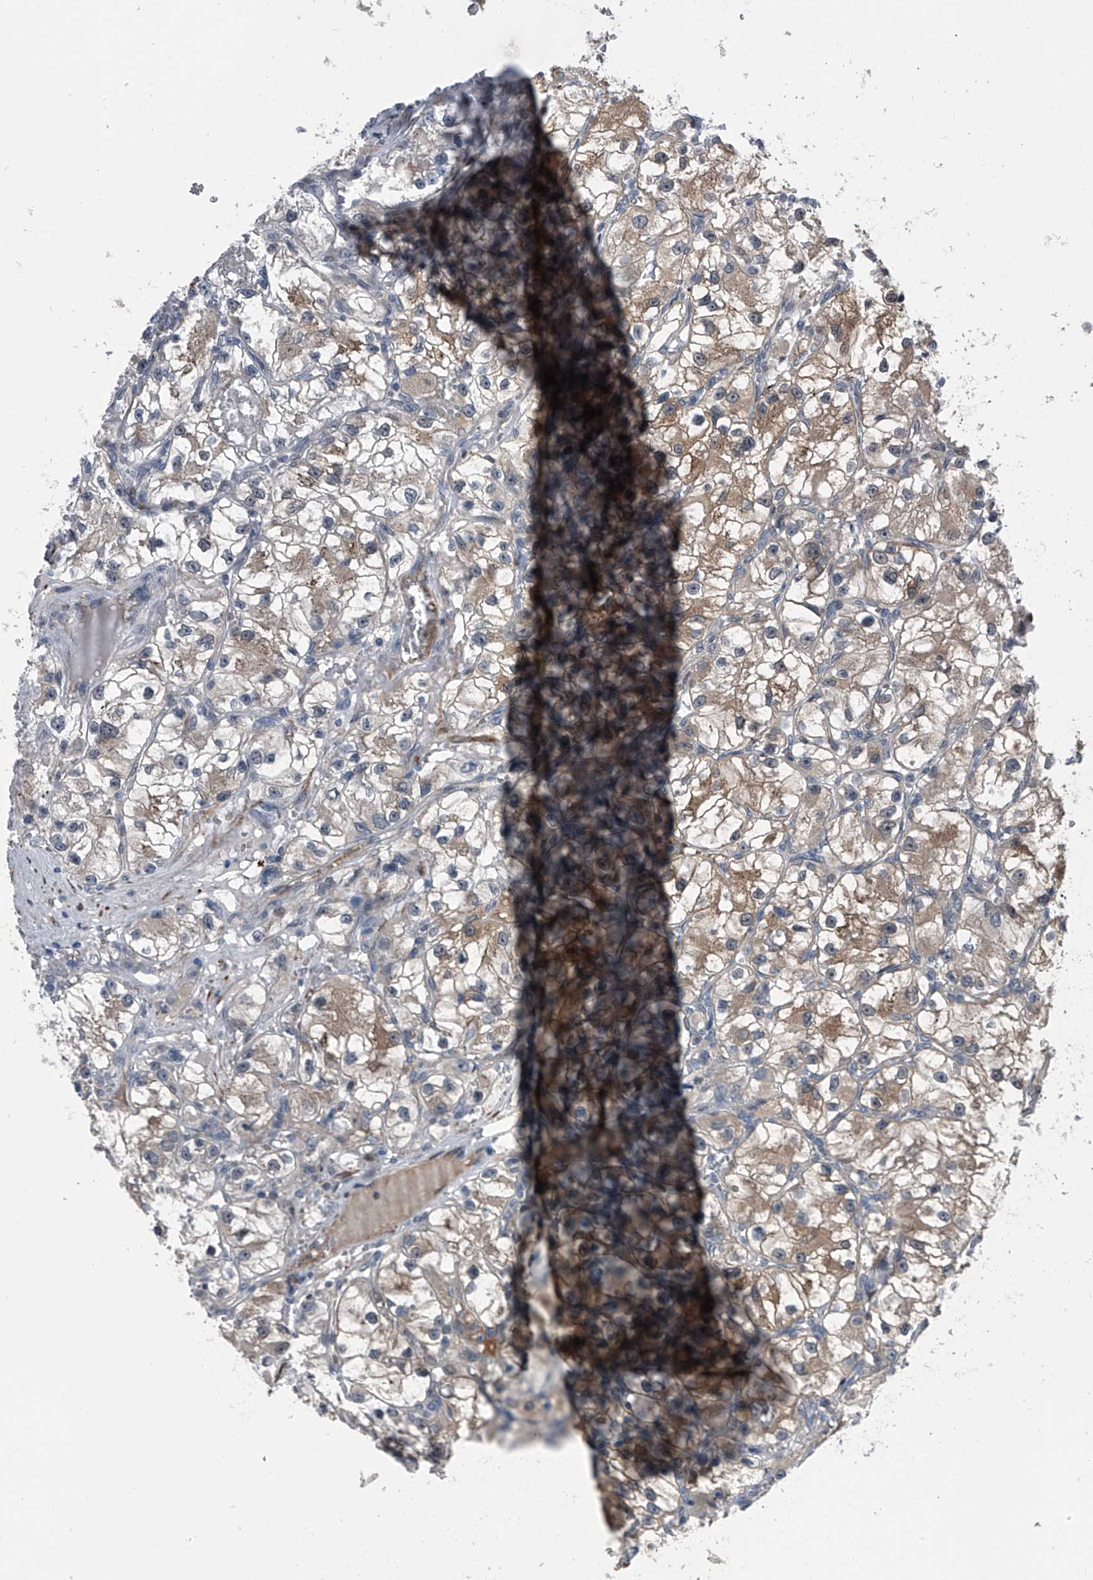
{"staining": {"intensity": "weak", "quantity": ">75%", "location": "cytoplasmic/membranous"}, "tissue": "renal cancer", "cell_type": "Tumor cells", "image_type": "cancer", "snomed": [{"axis": "morphology", "description": "Adenocarcinoma, NOS"}, {"axis": "topography", "description": "Kidney"}], "caption": "A low amount of weak cytoplasmic/membranous positivity is identified in approximately >75% of tumor cells in renal cancer tissue. Immunohistochemistry stains the protein of interest in brown and the nuclei are stained blue.", "gene": "ELK4", "patient": {"sex": "female", "age": 57}}